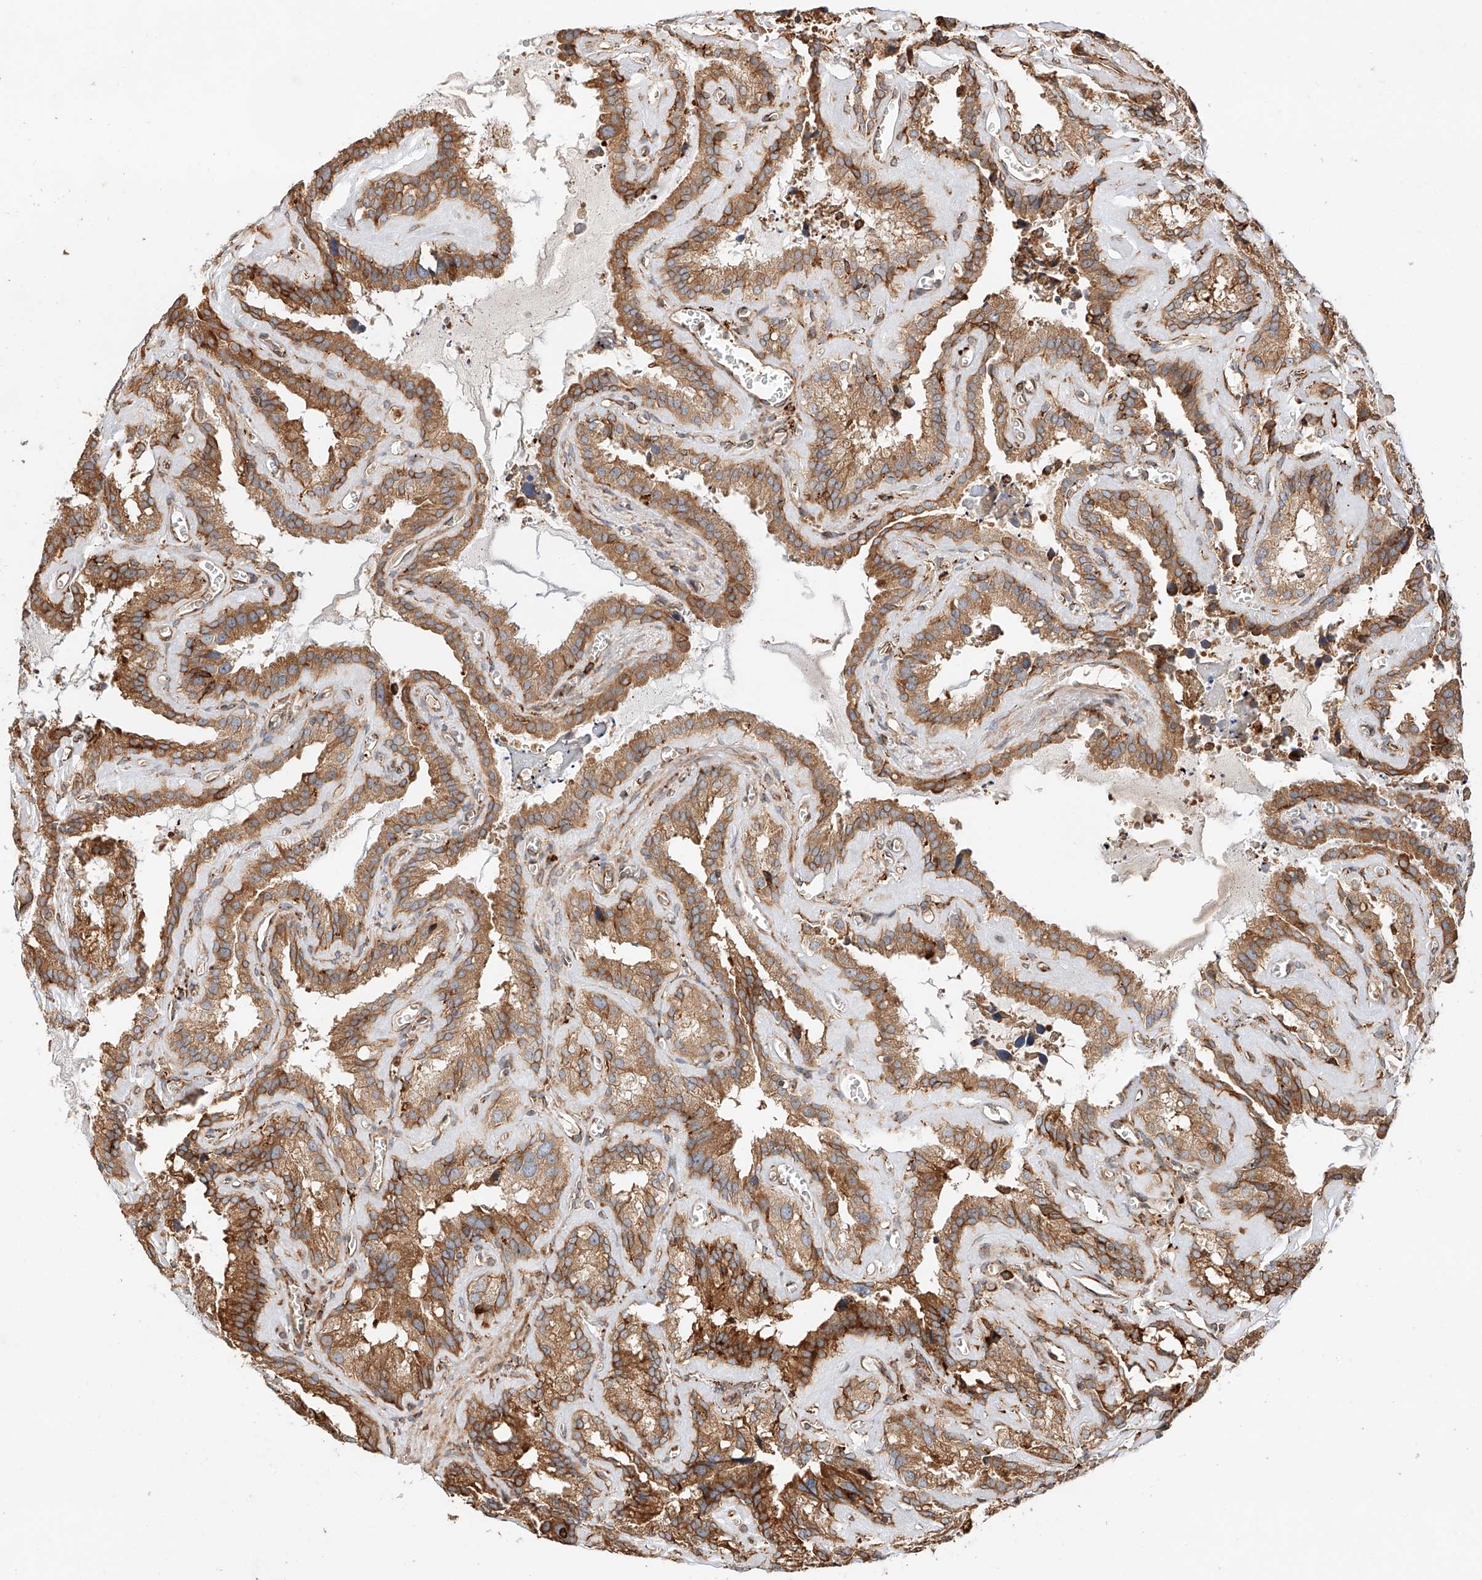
{"staining": {"intensity": "moderate", "quantity": ">75%", "location": "cytoplasmic/membranous"}, "tissue": "seminal vesicle", "cell_type": "Glandular cells", "image_type": "normal", "snomed": [{"axis": "morphology", "description": "Normal tissue, NOS"}, {"axis": "topography", "description": "Prostate"}, {"axis": "topography", "description": "Seminal veicle"}], "caption": "Benign seminal vesicle was stained to show a protein in brown. There is medium levels of moderate cytoplasmic/membranous staining in approximately >75% of glandular cells. (DAB (3,3'-diaminobenzidine) IHC with brightfield microscopy, high magnification).", "gene": "ZNF84", "patient": {"sex": "male", "age": 59}}